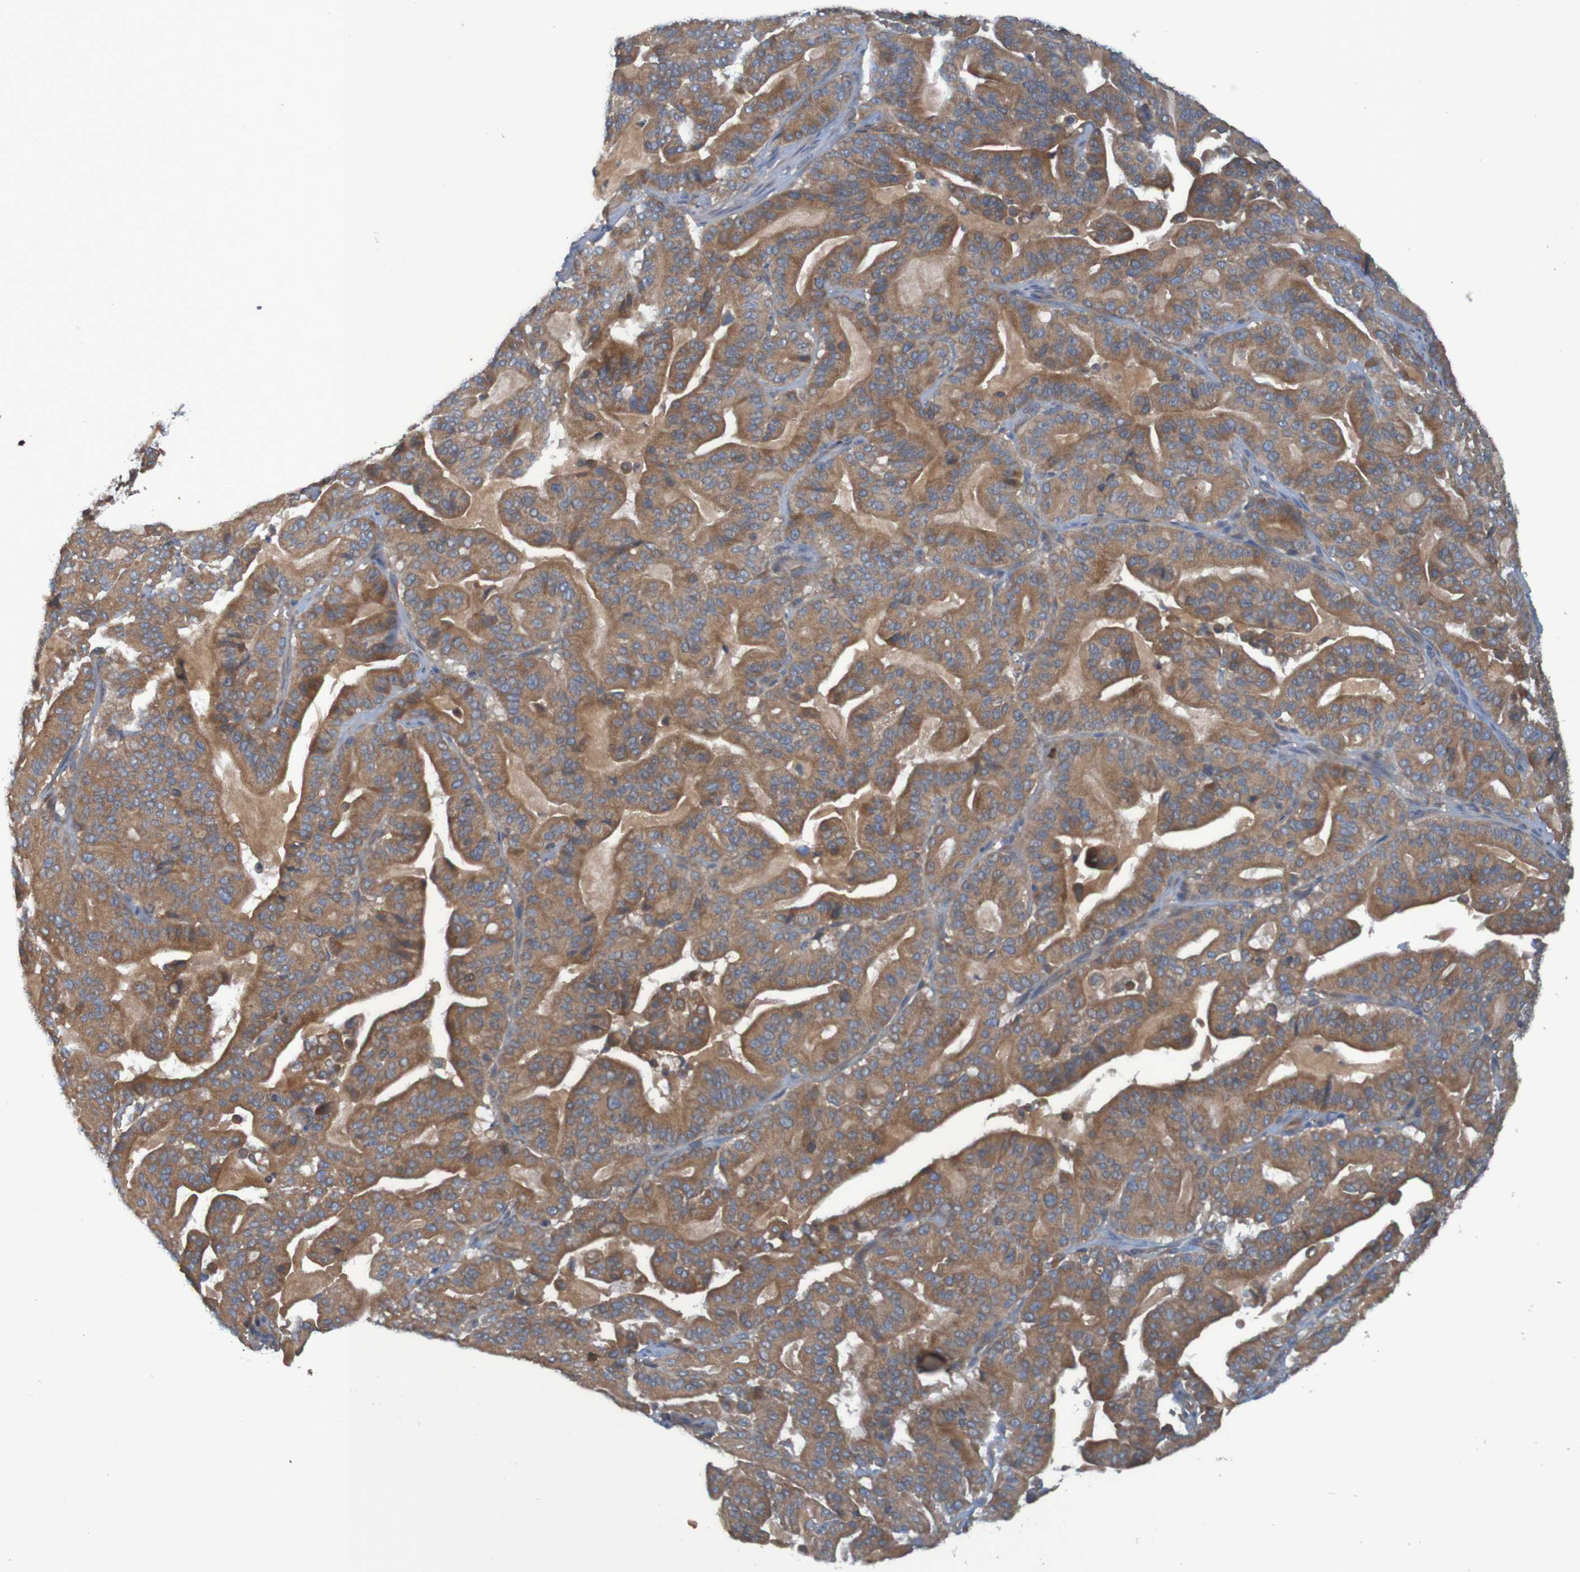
{"staining": {"intensity": "moderate", "quantity": ">75%", "location": "cytoplasmic/membranous"}, "tissue": "pancreatic cancer", "cell_type": "Tumor cells", "image_type": "cancer", "snomed": [{"axis": "morphology", "description": "Adenocarcinoma, NOS"}, {"axis": "topography", "description": "Pancreas"}], "caption": "High-magnification brightfield microscopy of pancreatic adenocarcinoma stained with DAB (3,3'-diaminobenzidine) (brown) and counterstained with hematoxylin (blue). tumor cells exhibit moderate cytoplasmic/membranous expression is present in approximately>75% of cells.", "gene": "DNAJC4", "patient": {"sex": "male", "age": 63}}